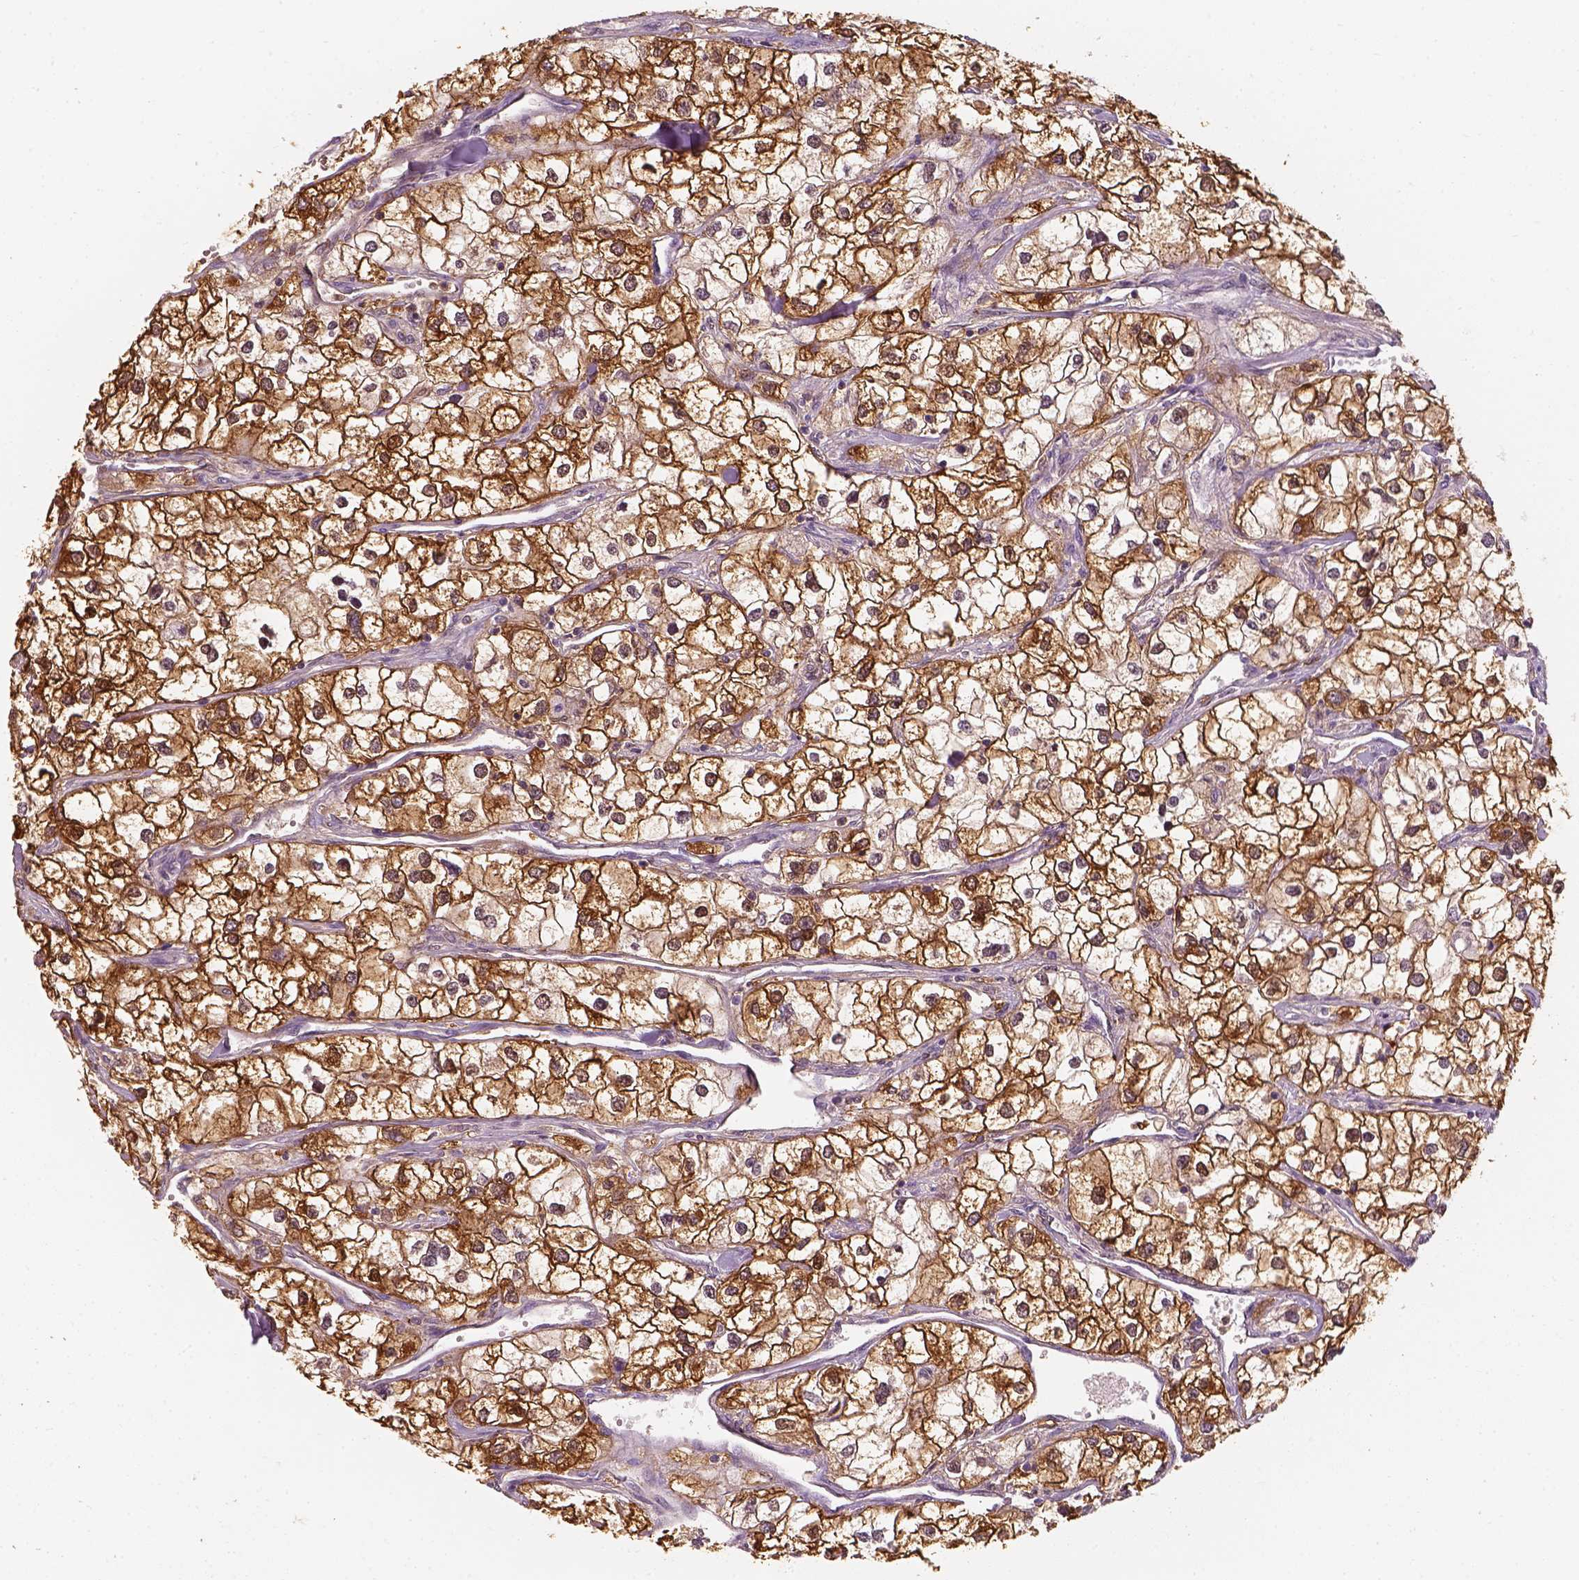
{"staining": {"intensity": "strong", "quantity": ">75%", "location": "cytoplasmic/membranous,nuclear"}, "tissue": "renal cancer", "cell_type": "Tumor cells", "image_type": "cancer", "snomed": [{"axis": "morphology", "description": "Adenocarcinoma, NOS"}, {"axis": "topography", "description": "Kidney"}], "caption": "Immunohistochemistry of renal cancer reveals high levels of strong cytoplasmic/membranous and nuclear staining in approximately >75% of tumor cells.", "gene": "SQSTM1", "patient": {"sex": "male", "age": 59}}